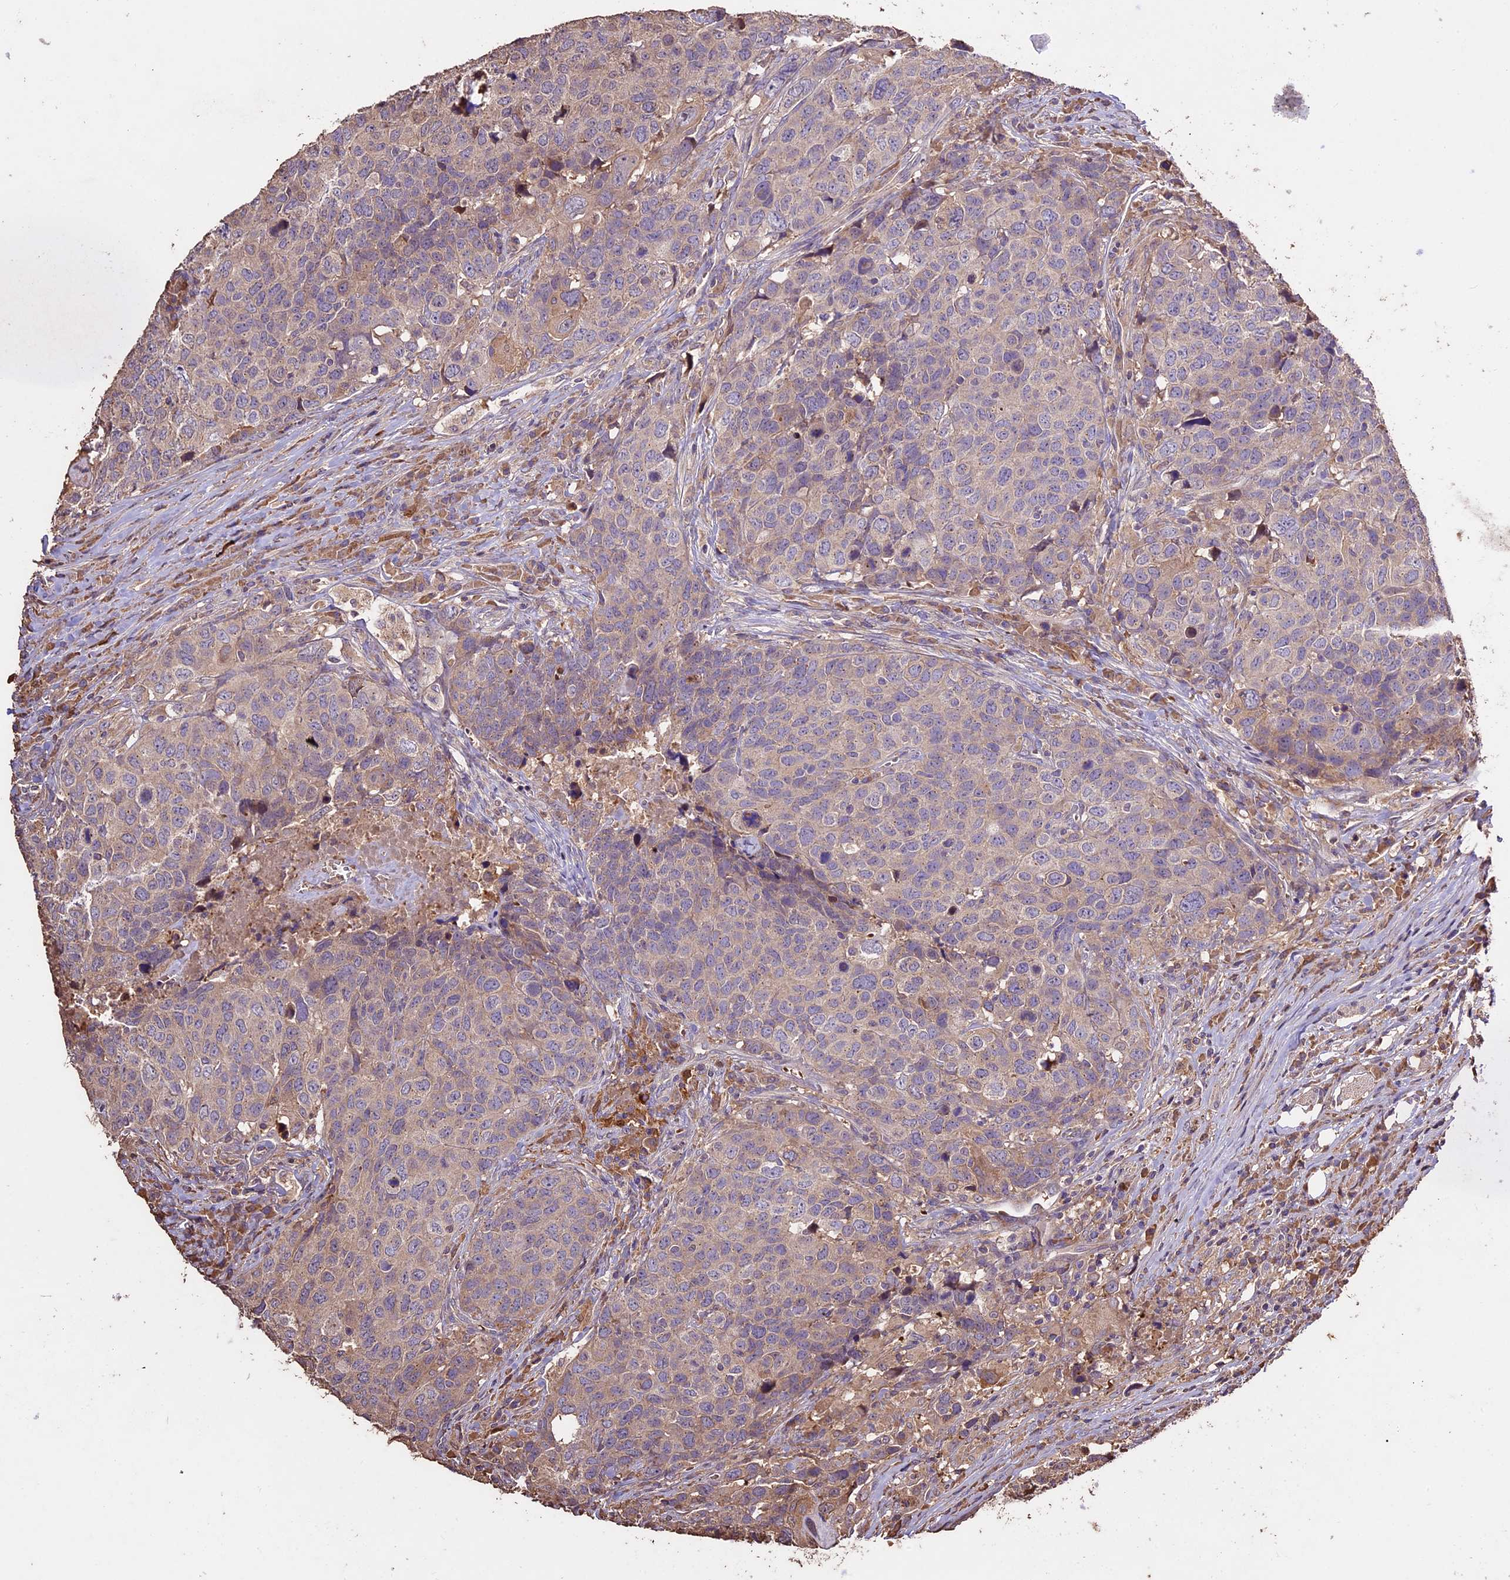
{"staining": {"intensity": "weak", "quantity": "<25%", "location": "cytoplasmic/membranous"}, "tissue": "head and neck cancer", "cell_type": "Tumor cells", "image_type": "cancer", "snomed": [{"axis": "morphology", "description": "Squamous cell carcinoma, NOS"}, {"axis": "topography", "description": "Head-Neck"}], "caption": "The immunohistochemistry micrograph has no significant expression in tumor cells of squamous cell carcinoma (head and neck) tissue.", "gene": "CRLF1", "patient": {"sex": "male", "age": 66}}